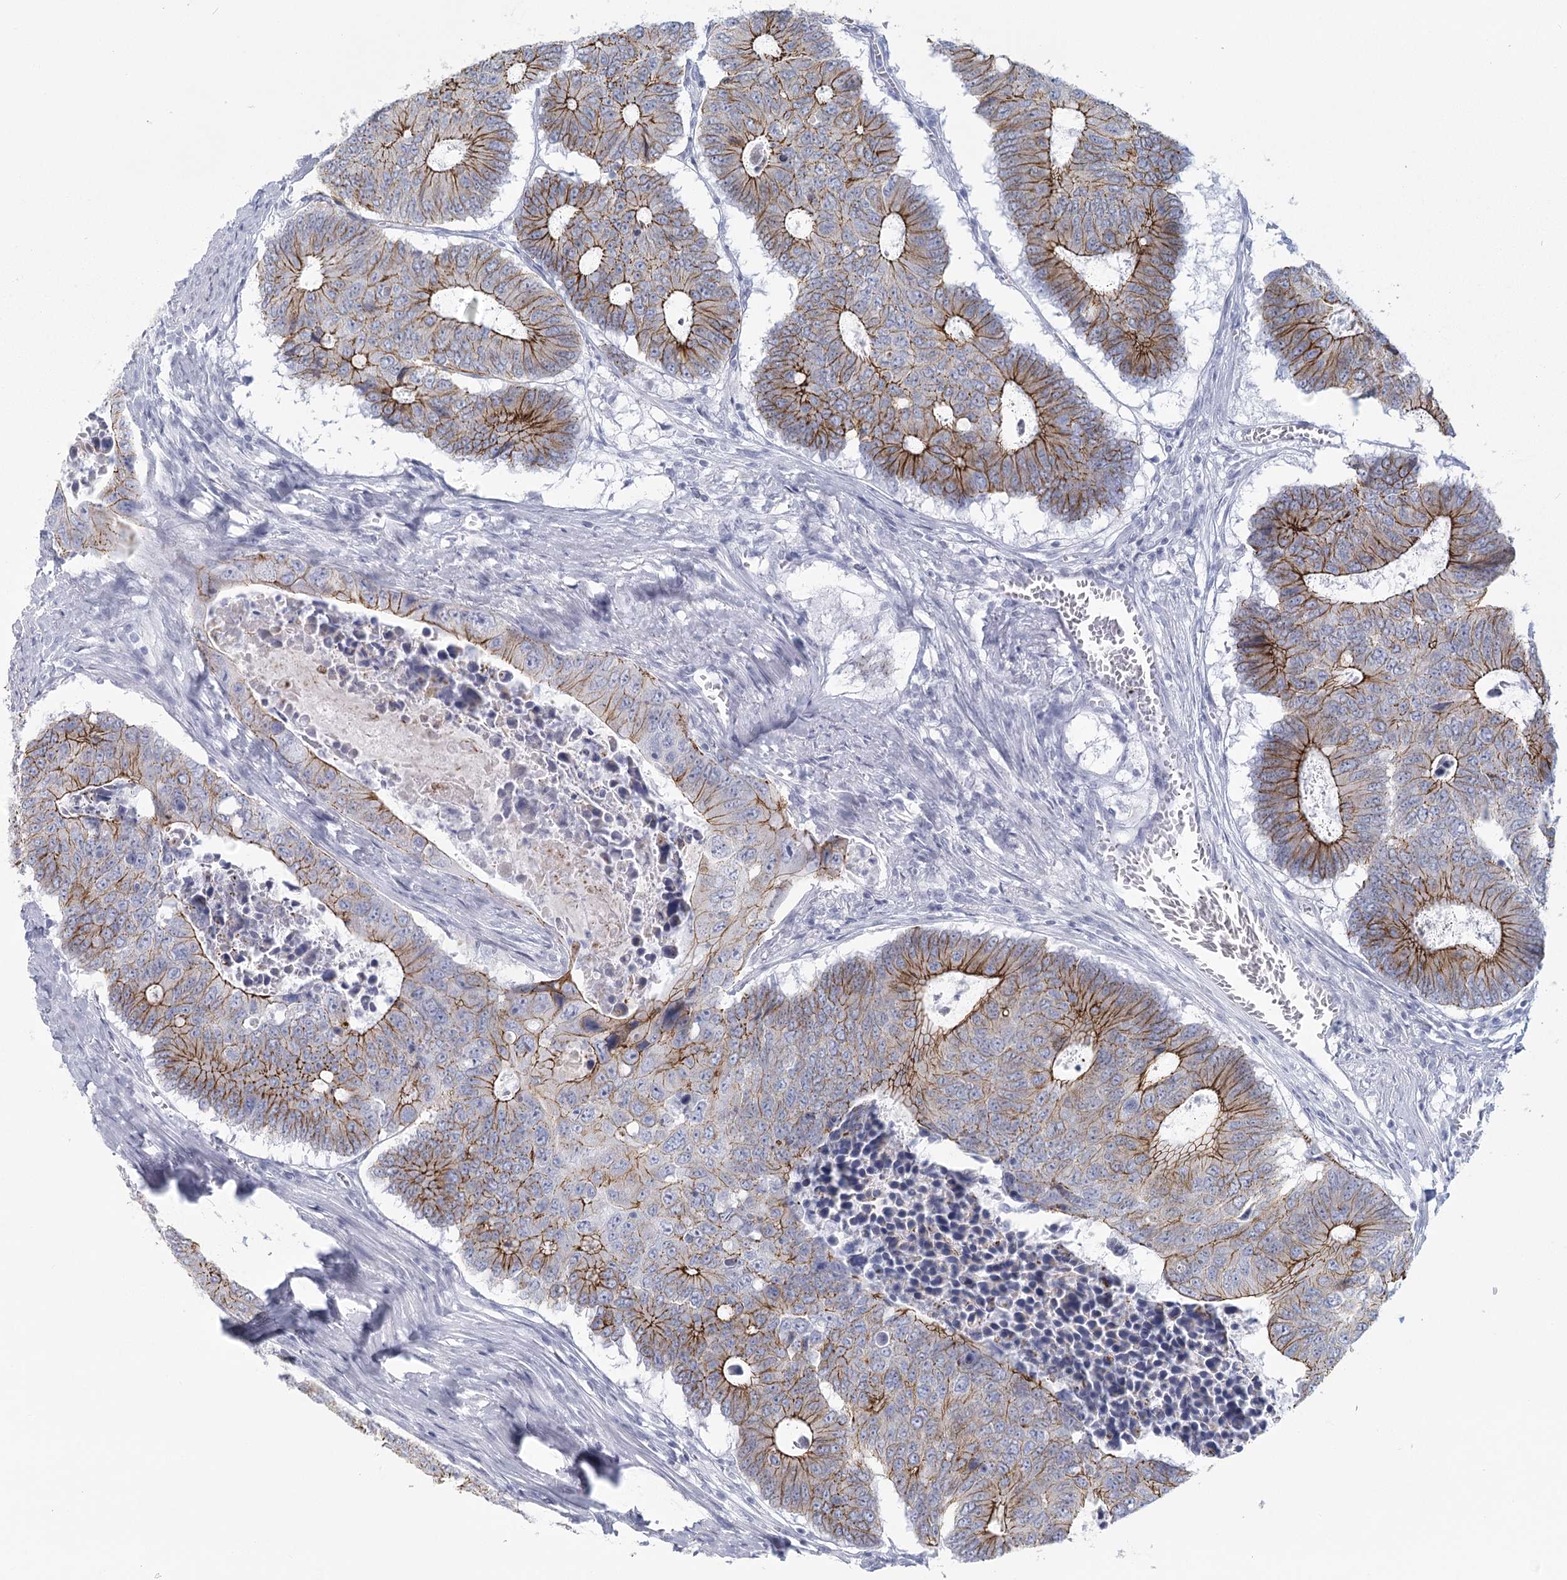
{"staining": {"intensity": "moderate", "quantity": "25%-75%", "location": "cytoplasmic/membranous"}, "tissue": "colorectal cancer", "cell_type": "Tumor cells", "image_type": "cancer", "snomed": [{"axis": "morphology", "description": "Adenocarcinoma, NOS"}, {"axis": "topography", "description": "Colon"}], "caption": "A micrograph of colorectal cancer (adenocarcinoma) stained for a protein shows moderate cytoplasmic/membranous brown staining in tumor cells.", "gene": "WNT8B", "patient": {"sex": "male", "age": 87}}